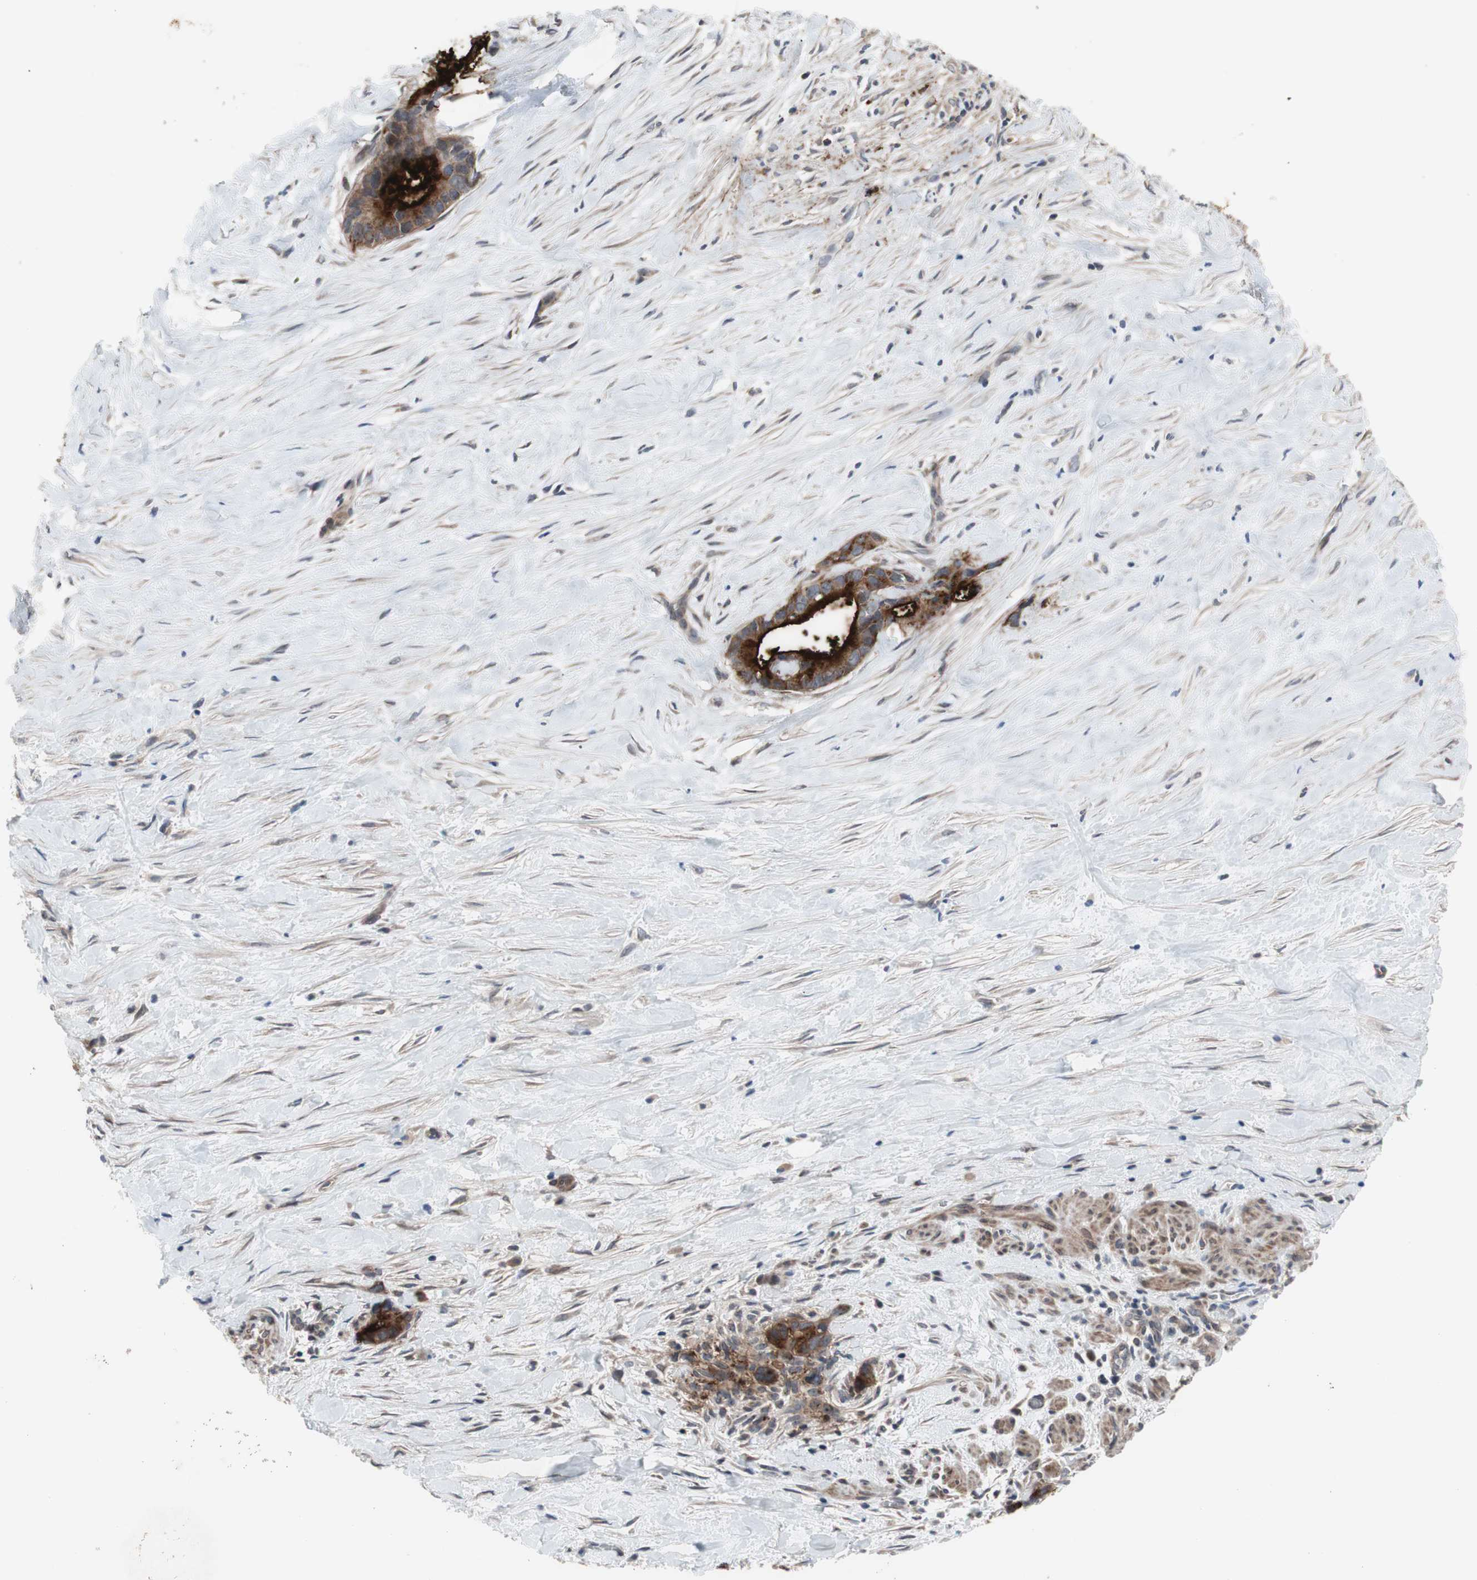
{"staining": {"intensity": "strong", "quantity": ">75%", "location": "cytoplasmic/membranous"}, "tissue": "liver cancer", "cell_type": "Tumor cells", "image_type": "cancer", "snomed": [{"axis": "morphology", "description": "Cholangiocarcinoma"}, {"axis": "topography", "description": "Liver"}], "caption": "Immunohistochemistry (IHC) image of human liver cancer (cholangiocarcinoma) stained for a protein (brown), which exhibits high levels of strong cytoplasmic/membranous positivity in about >75% of tumor cells.", "gene": "OAZ1", "patient": {"sex": "female", "age": 55}}